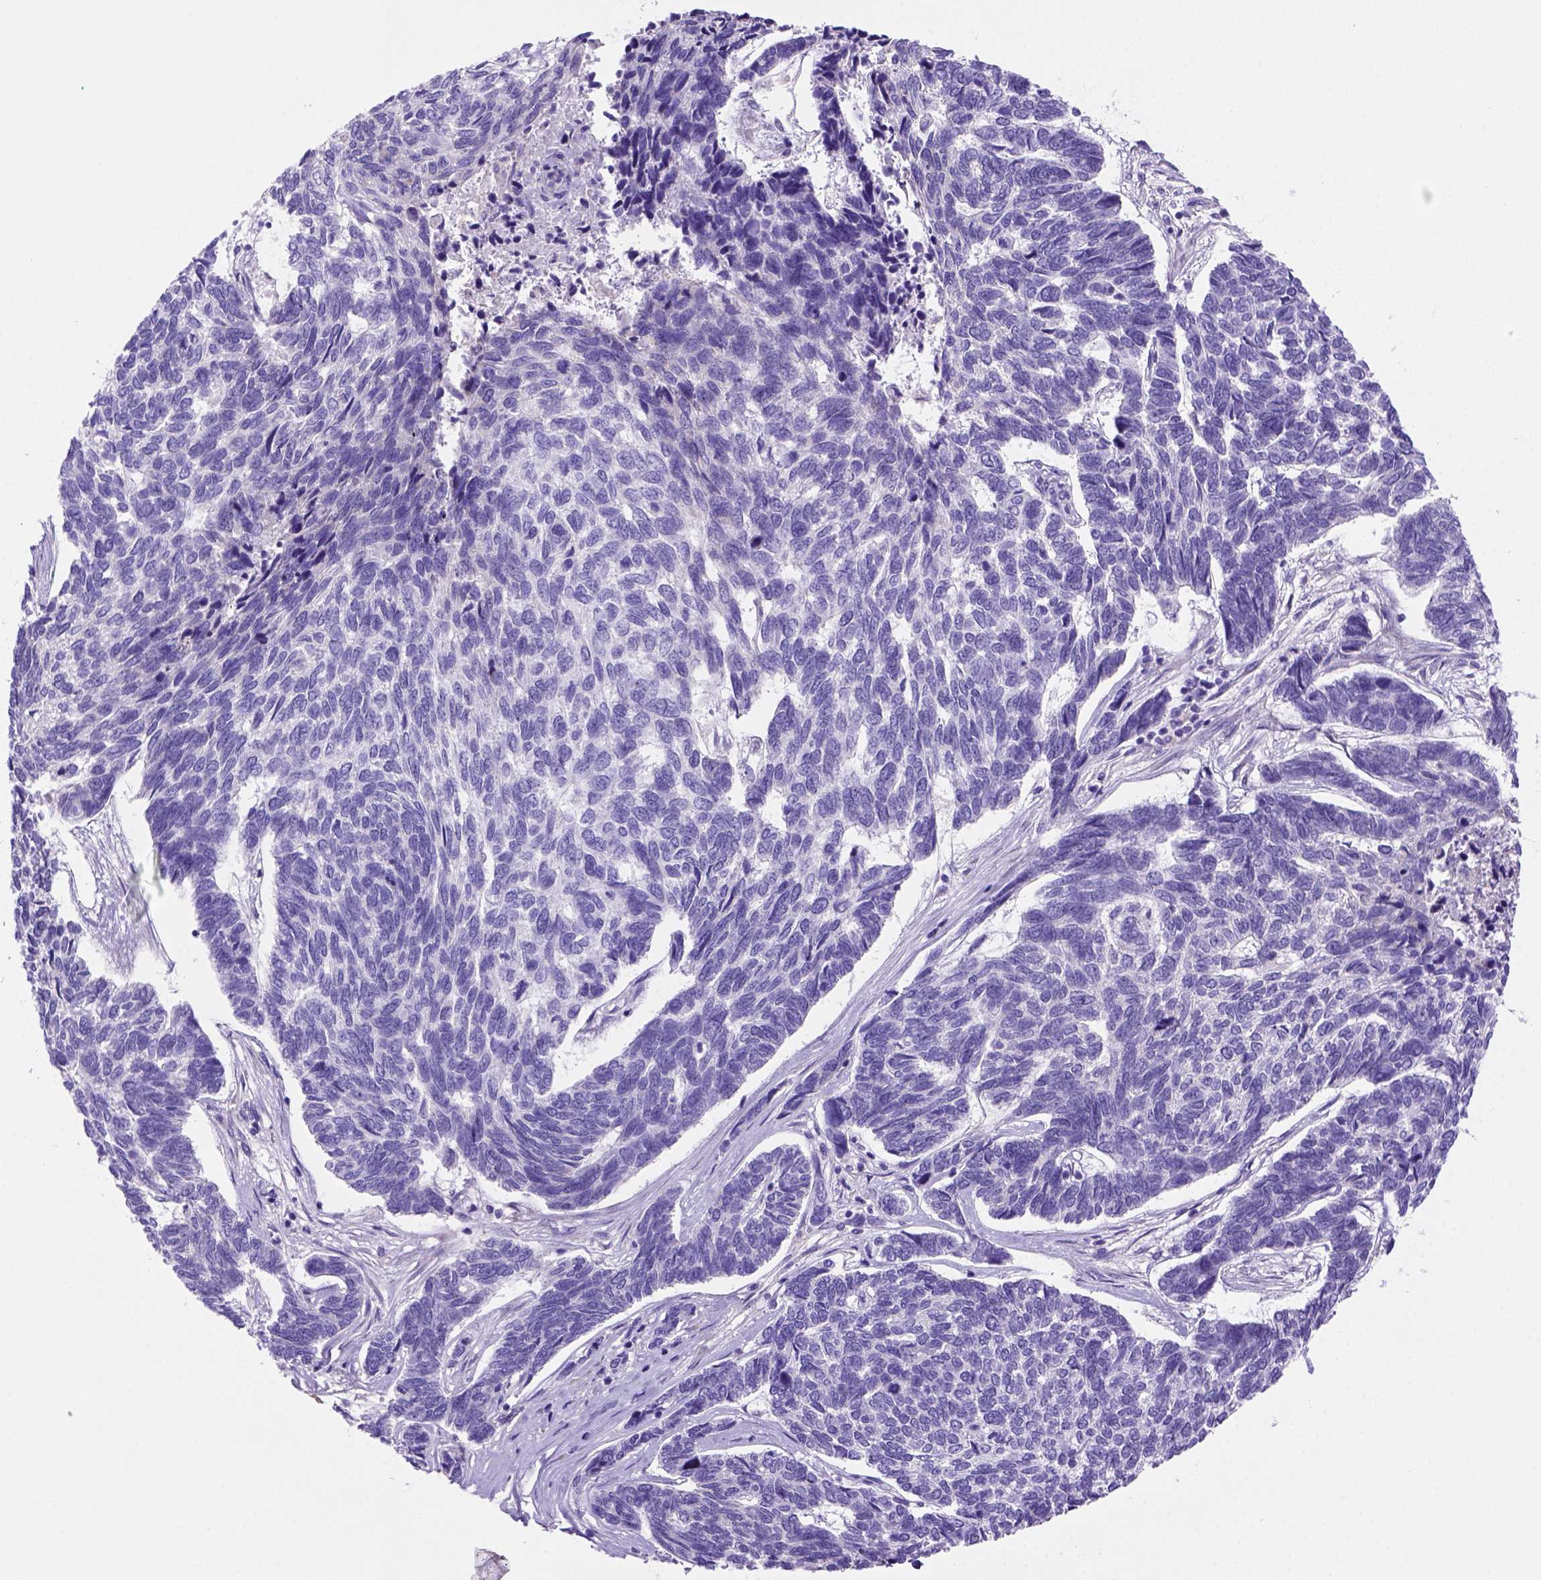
{"staining": {"intensity": "negative", "quantity": "none", "location": "none"}, "tissue": "skin cancer", "cell_type": "Tumor cells", "image_type": "cancer", "snomed": [{"axis": "morphology", "description": "Basal cell carcinoma"}, {"axis": "topography", "description": "Skin"}], "caption": "This histopathology image is of skin cancer (basal cell carcinoma) stained with IHC to label a protein in brown with the nuclei are counter-stained blue. There is no staining in tumor cells.", "gene": "SIRPD", "patient": {"sex": "female", "age": 65}}